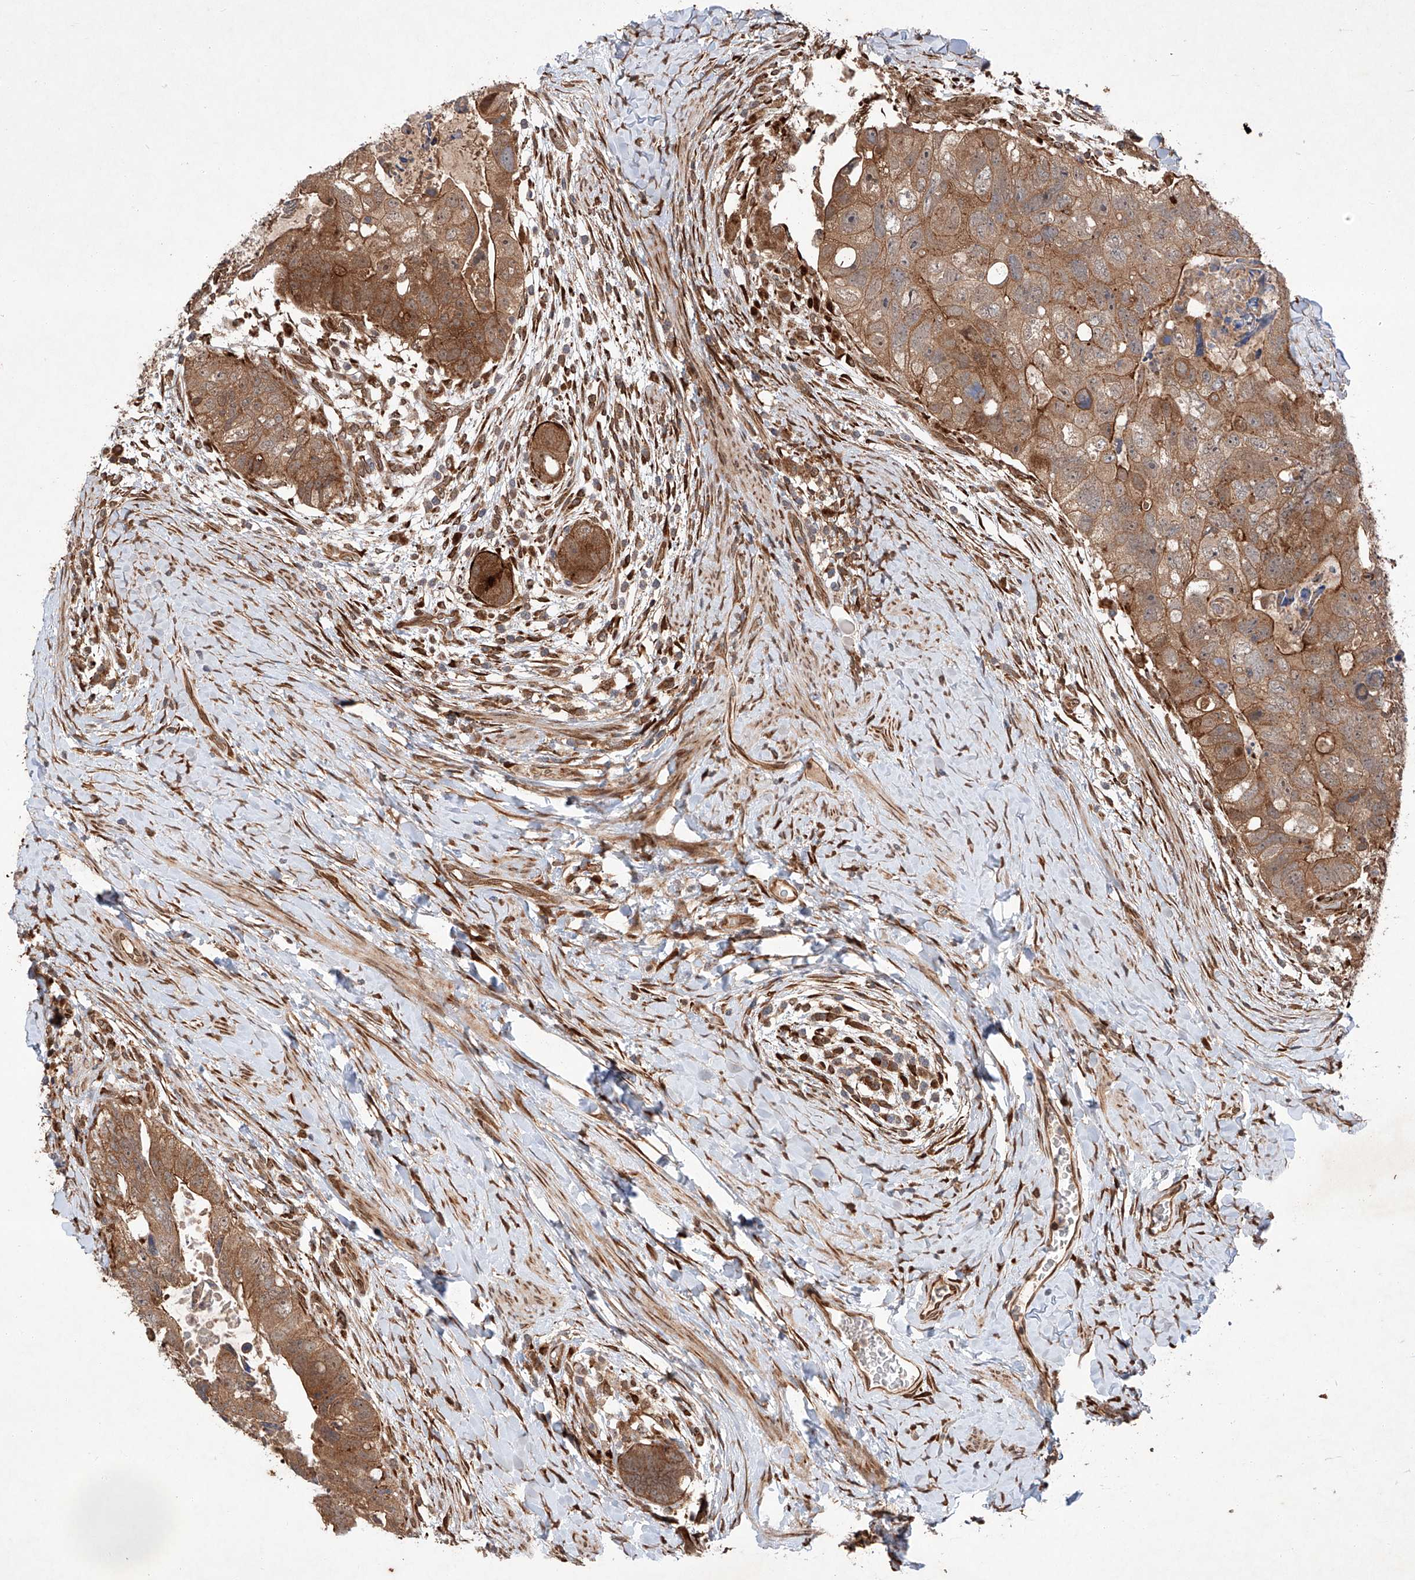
{"staining": {"intensity": "strong", "quantity": ">75%", "location": "cytoplasmic/membranous"}, "tissue": "colorectal cancer", "cell_type": "Tumor cells", "image_type": "cancer", "snomed": [{"axis": "morphology", "description": "Adenocarcinoma, NOS"}, {"axis": "topography", "description": "Rectum"}], "caption": "IHC photomicrograph of colorectal adenocarcinoma stained for a protein (brown), which shows high levels of strong cytoplasmic/membranous staining in approximately >75% of tumor cells.", "gene": "ZFP28", "patient": {"sex": "male", "age": 59}}